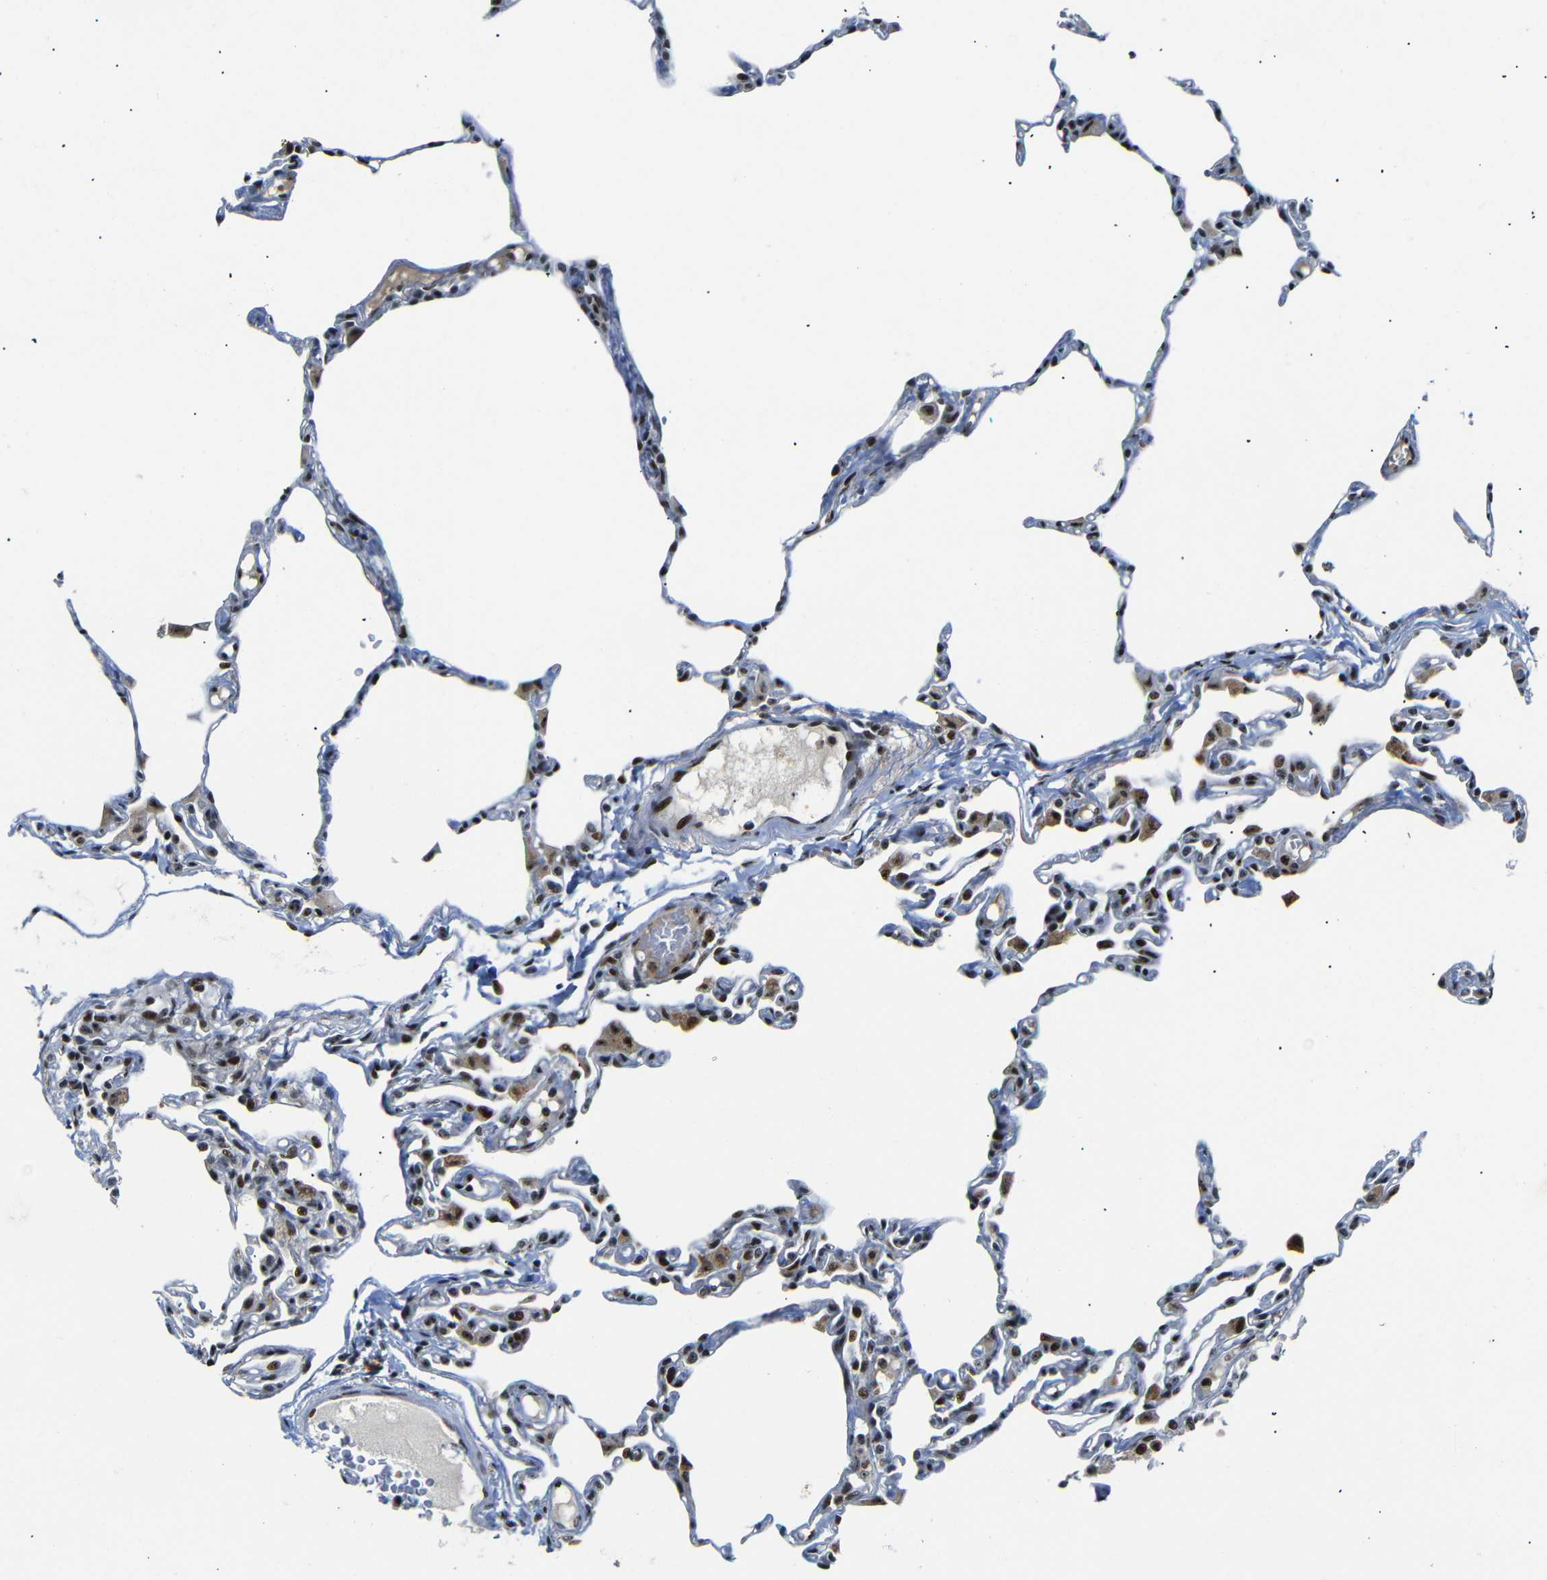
{"staining": {"intensity": "strong", "quantity": ">75%", "location": "nuclear"}, "tissue": "lung", "cell_type": "Alveolar cells", "image_type": "normal", "snomed": [{"axis": "morphology", "description": "Normal tissue, NOS"}, {"axis": "topography", "description": "Lung"}], "caption": "Immunohistochemical staining of normal human lung exhibits high levels of strong nuclear positivity in approximately >75% of alveolar cells.", "gene": "SETDB2", "patient": {"sex": "female", "age": 49}}